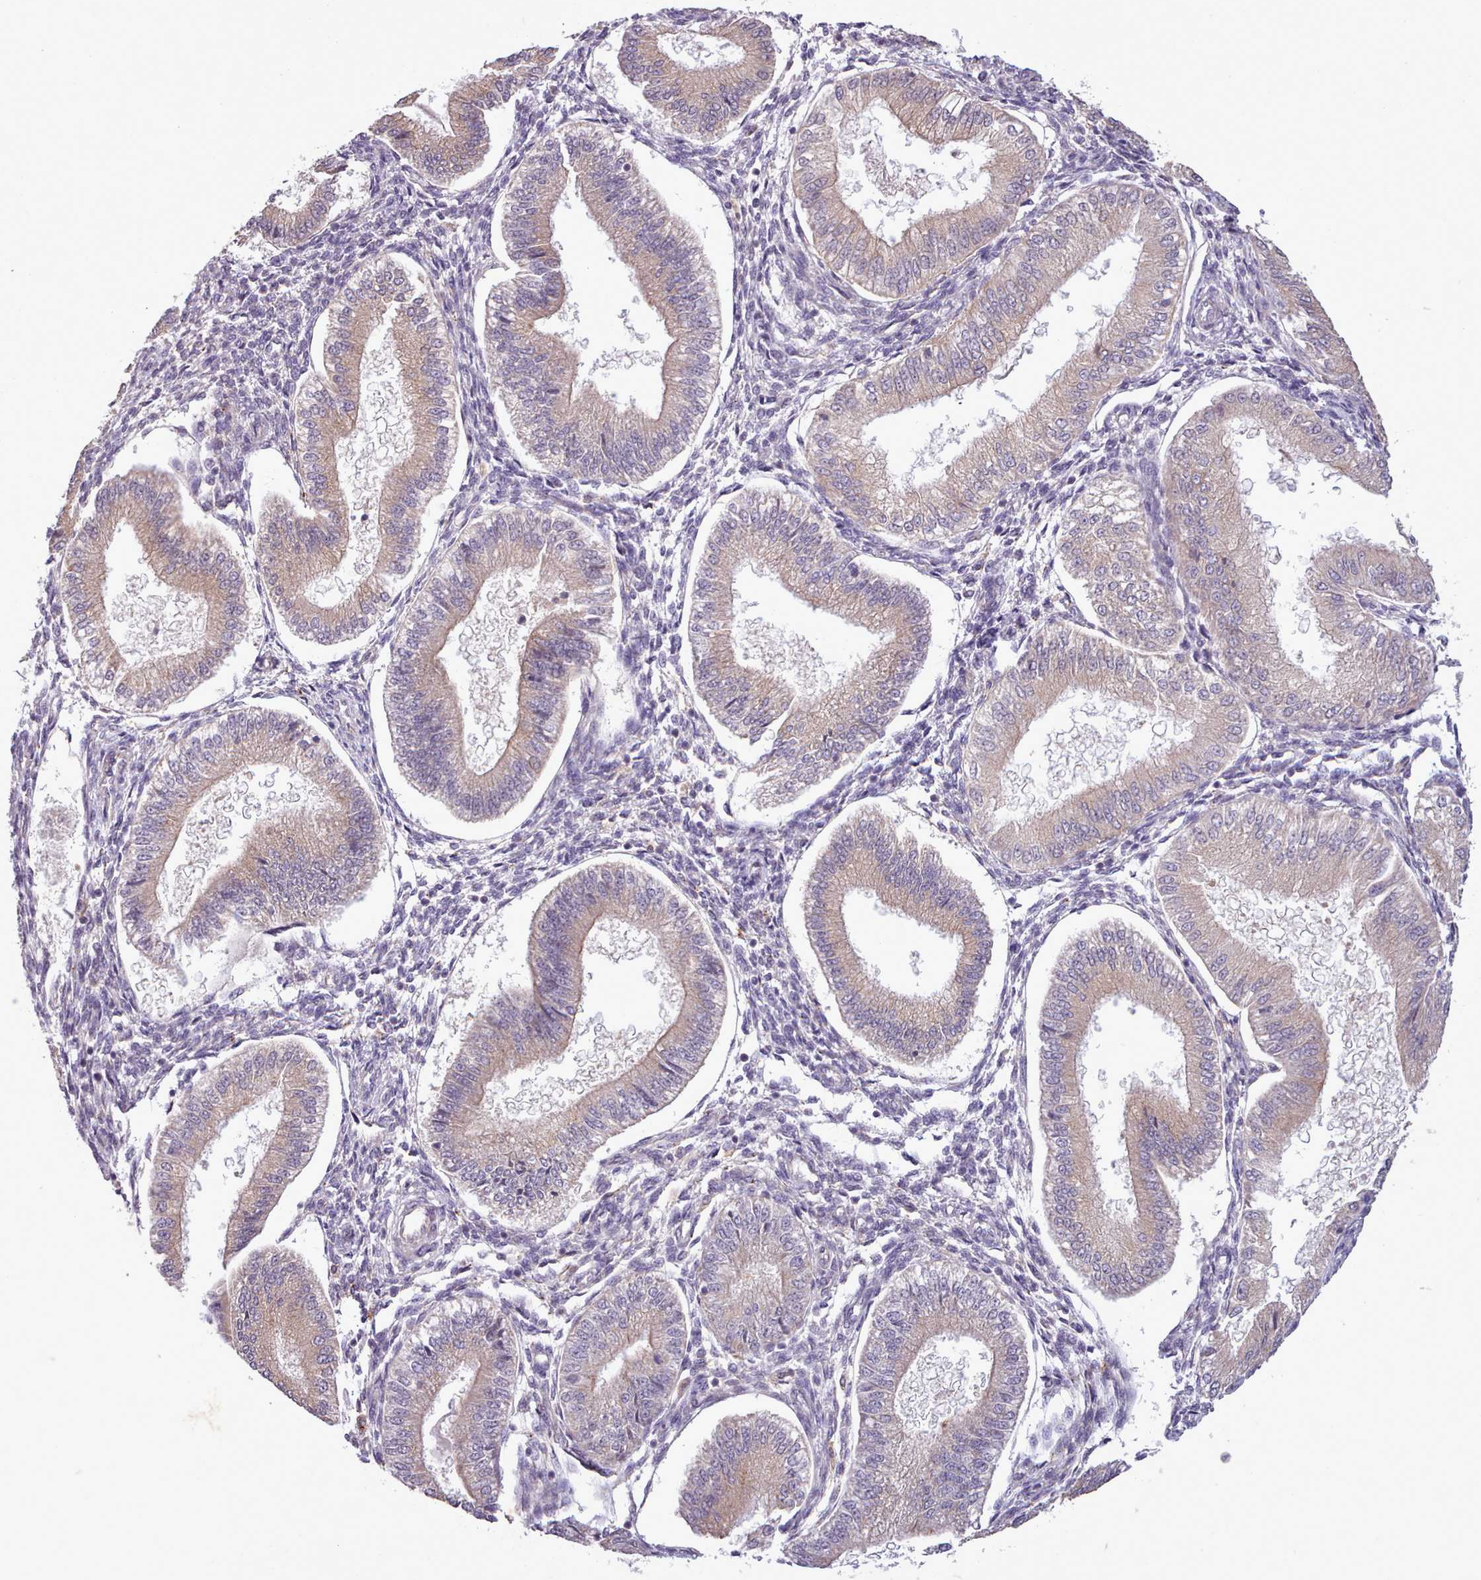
{"staining": {"intensity": "negative", "quantity": "none", "location": "none"}, "tissue": "endometrium", "cell_type": "Cells in endometrial stroma", "image_type": "normal", "snomed": [{"axis": "morphology", "description": "Normal tissue, NOS"}, {"axis": "topography", "description": "Endometrium"}], "caption": "Protein analysis of normal endometrium displays no significant positivity in cells in endometrial stroma. The staining is performed using DAB (3,3'-diaminobenzidine) brown chromogen with nuclei counter-stained in using hematoxylin.", "gene": "NMRK1", "patient": {"sex": "female", "age": 39}}